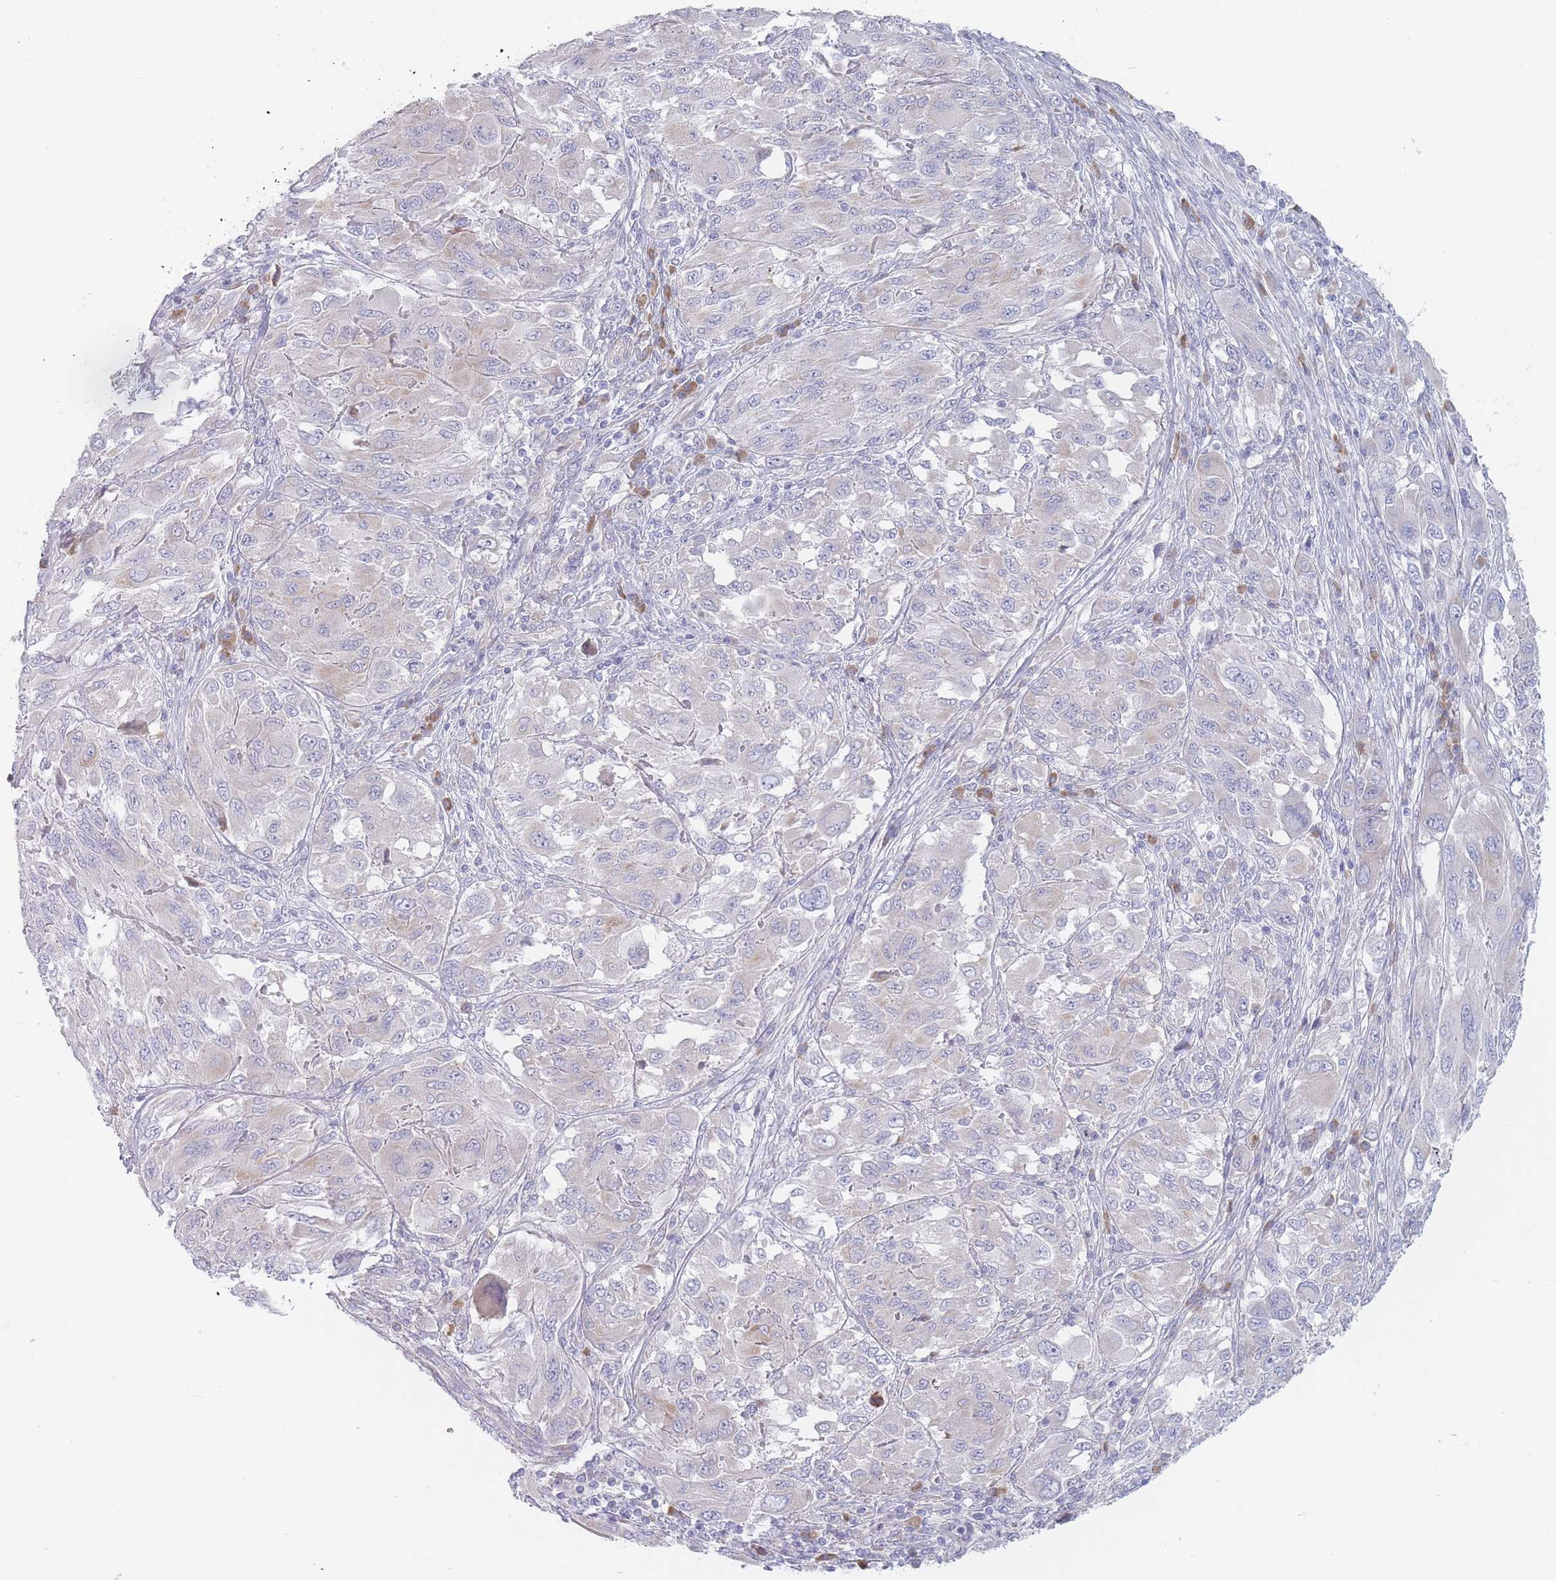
{"staining": {"intensity": "negative", "quantity": "none", "location": "none"}, "tissue": "melanoma", "cell_type": "Tumor cells", "image_type": "cancer", "snomed": [{"axis": "morphology", "description": "Malignant melanoma, NOS"}, {"axis": "topography", "description": "Skin"}], "caption": "Immunohistochemistry (IHC) of human malignant melanoma reveals no staining in tumor cells.", "gene": "SPATS1", "patient": {"sex": "female", "age": 91}}